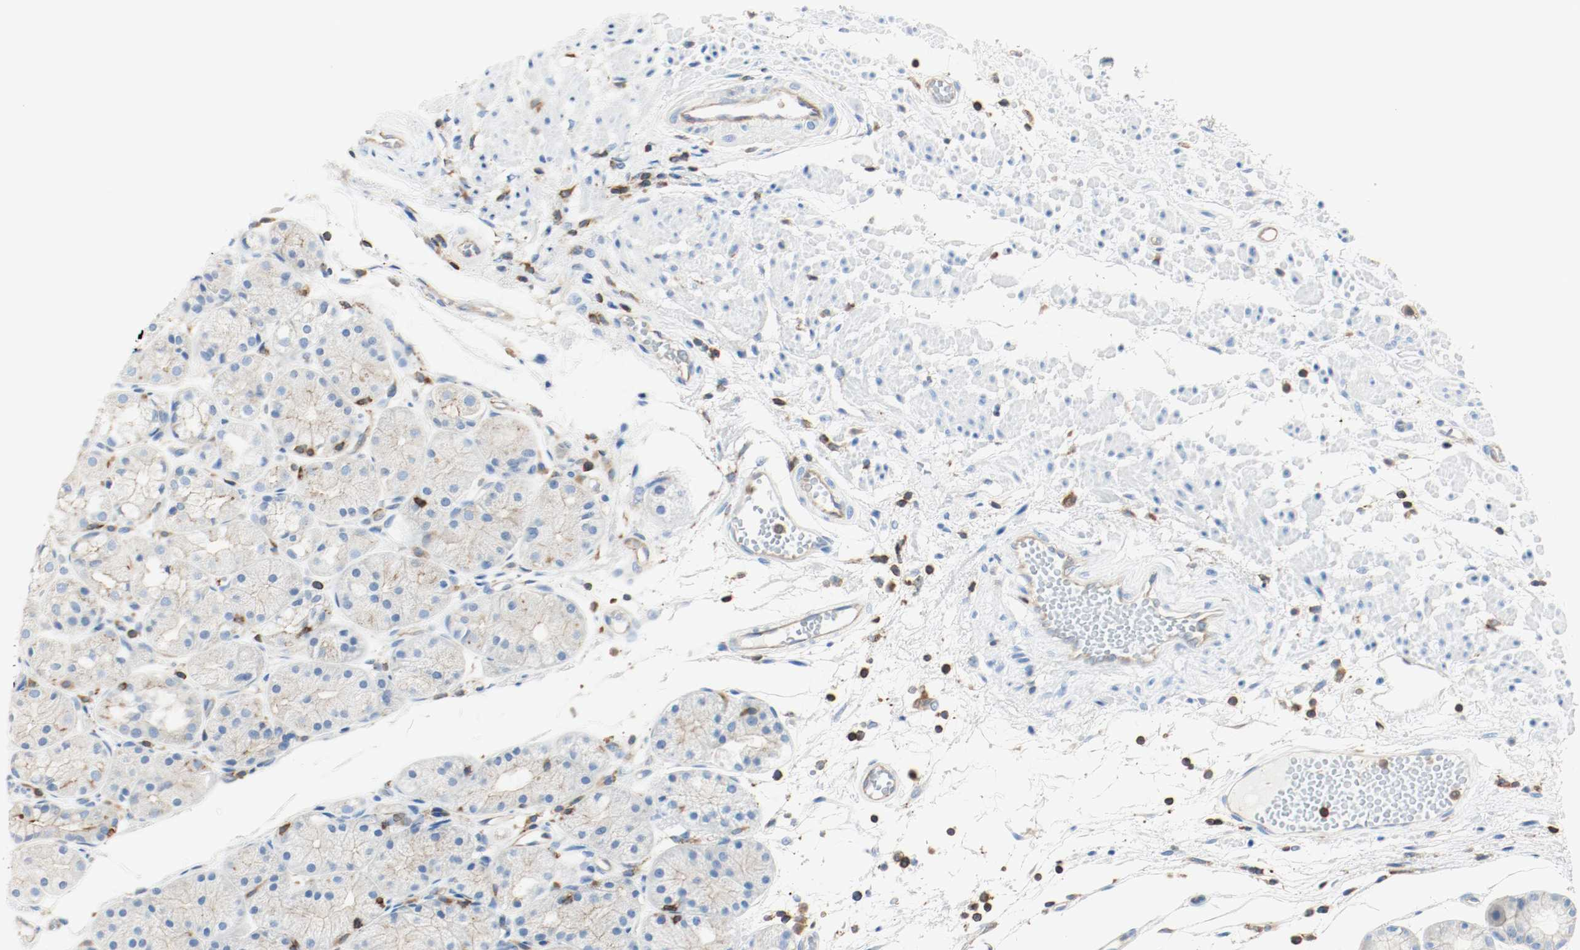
{"staining": {"intensity": "weak", "quantity": "25%-75%", "location": "cytoplasmic/membranous"}, "tissue": "stomach", "cell_type": "Glandular cells", "image_type": "normal", "snomed": [{"axis": "morphology", "description": "Normal tissue, NOS"}, {"axis": "topography", "description": "Stomach, upper"}], "caption": "Immunohistochemistry image of unremarkable human stomach stained for a protein (brown), which demonstrates low levels of weak cytoplasmic/membranous staining in approximately 25%-75% of glandular cells.", "gene": "ARPC1B", "patient": {"sex": "male", "age": 72}}